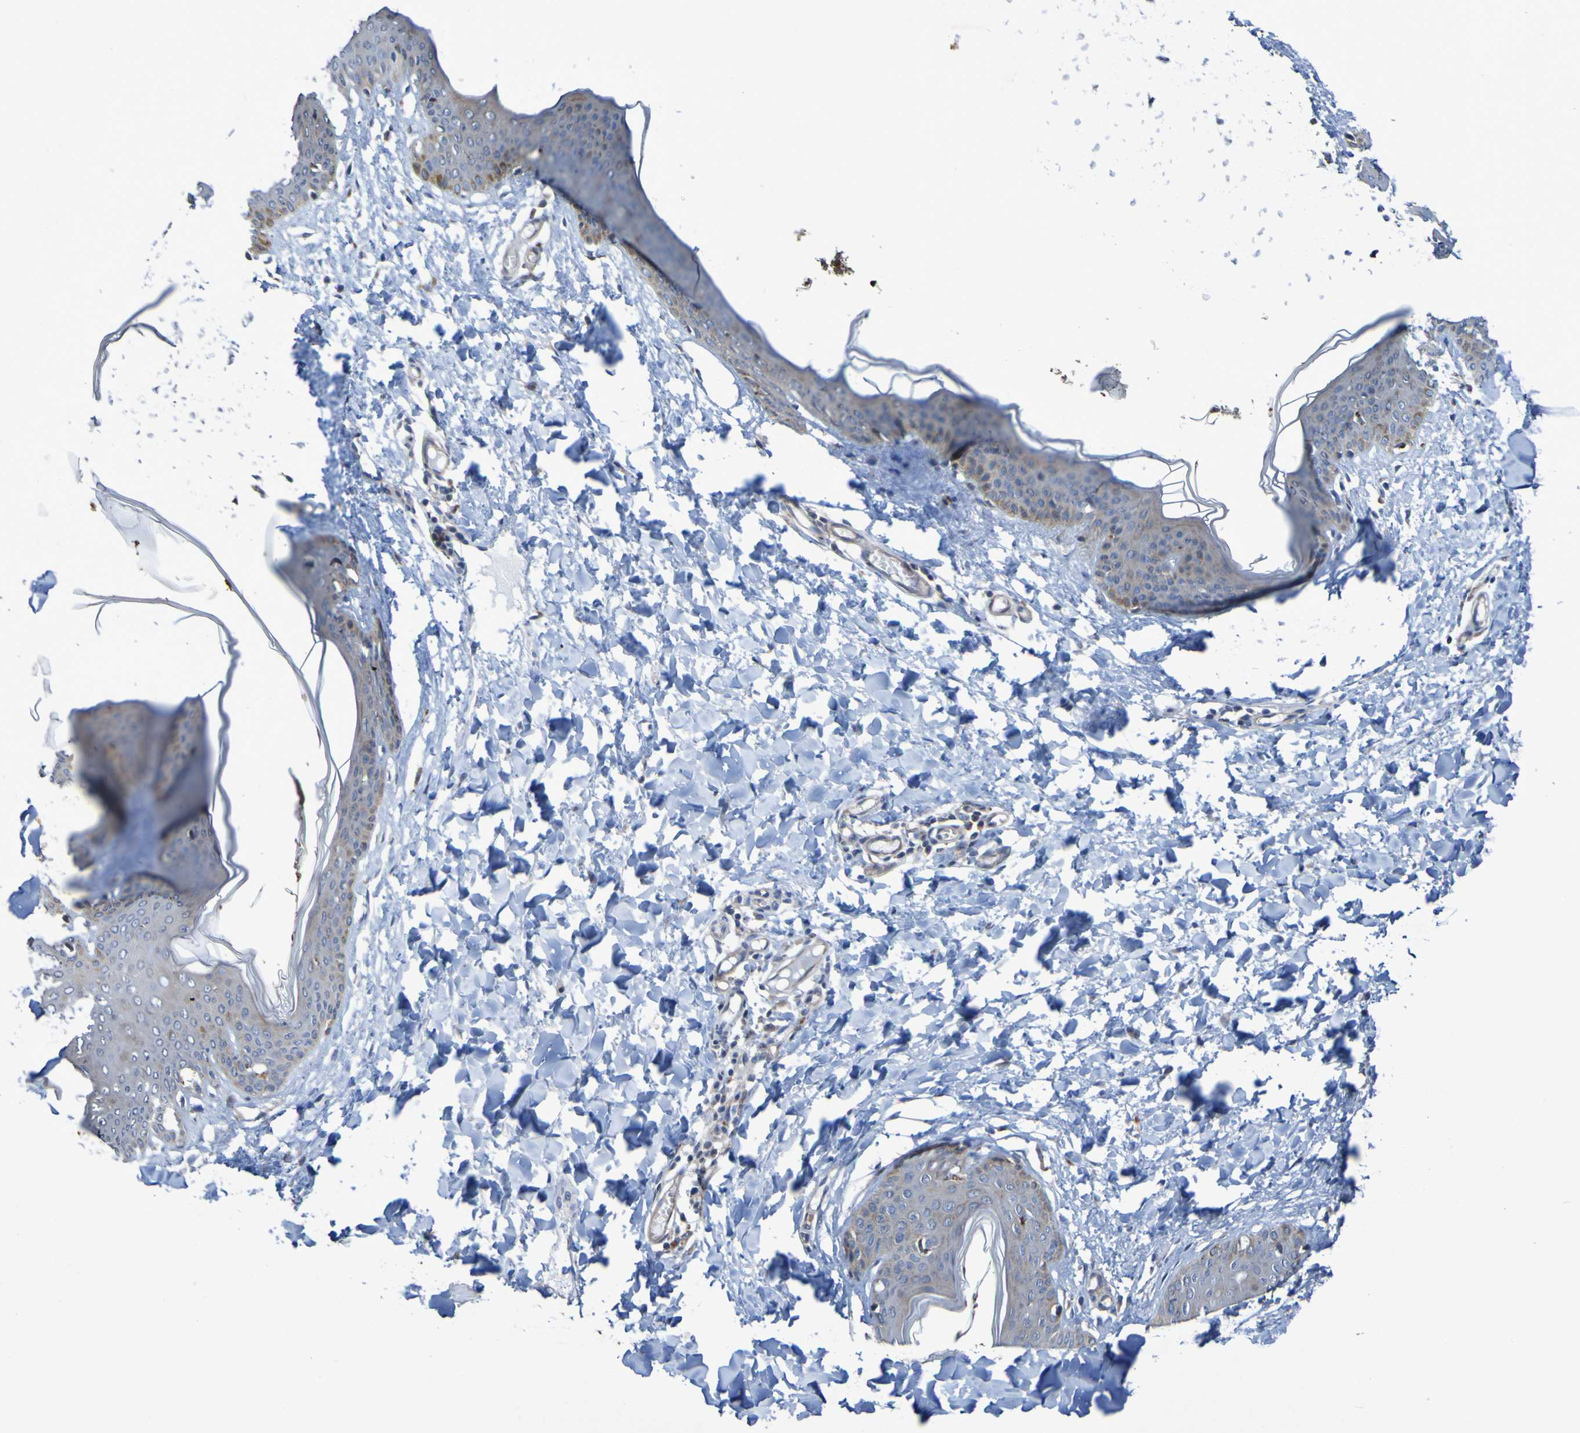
{"staining": {"intensity": "weak", "quantity": ">75%", "location": "cytoplasmic/membranous"}, "tissue": "skin", "cell_type": "Fibroblasts", "image_type": "normal", "snomed": [{"axis": "morphology", "description": "Normal tissue, NOS"}, {"axis": "topography", "description": "Skin"}], "caption": "Immunohistochemical staining of benign skin reveals weak cytoplasmic/membranous protein staining in approximately >75% of fibroblasts.", "gene": "SDK1", "patient": {"sex": "female", "age": 17}}